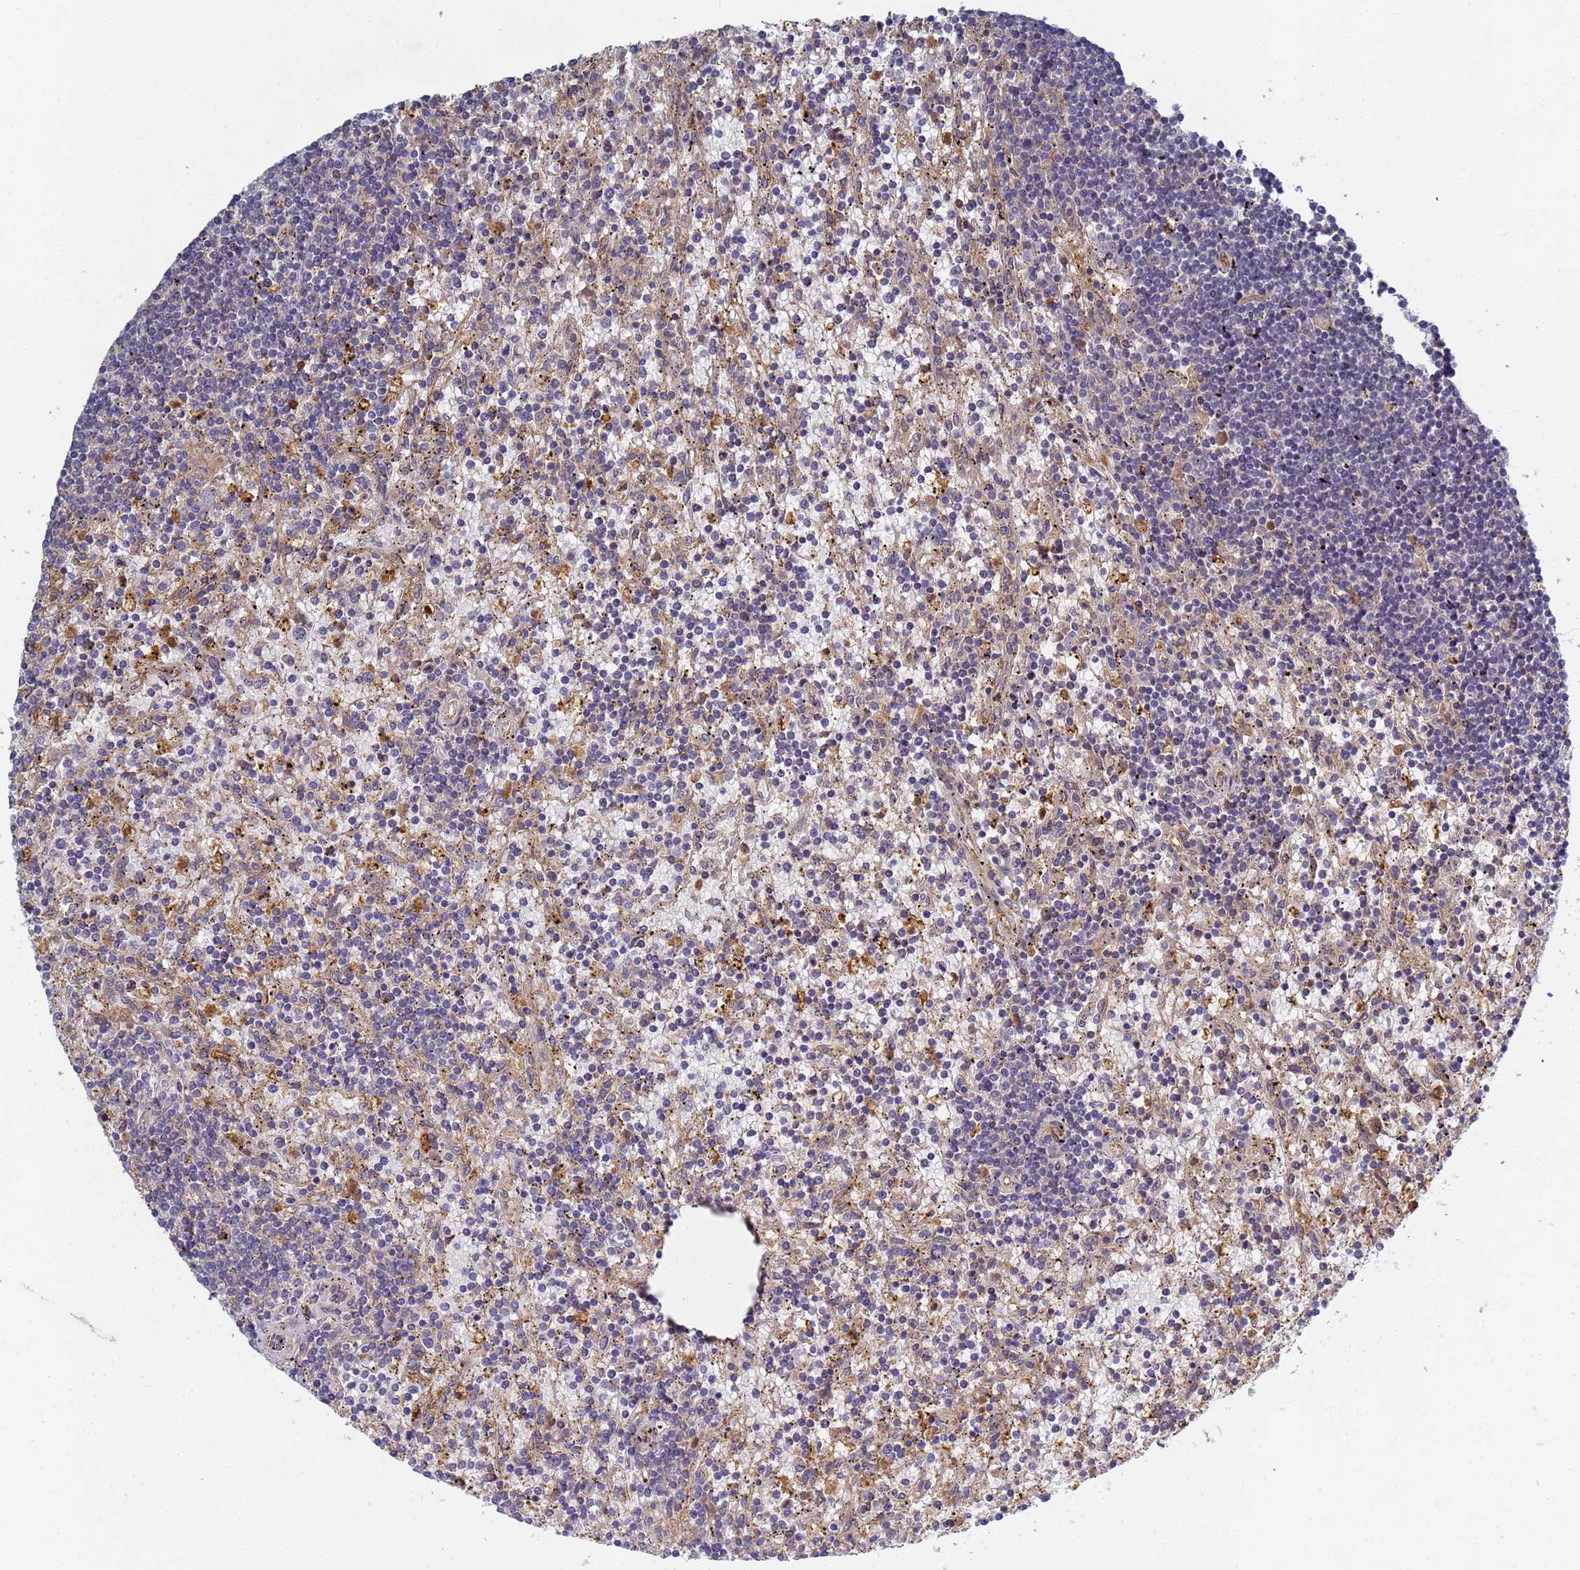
{"staining": {"intensity": "negative", "quantity": "none", "location": "none"}, "tissue": "lymphoma", "cell_type": "Tumor cells", "image_type": "cancer", "snomed": [{"axis": "morphology", "description": "Malignant lymphoma, non-Hodgkin's type, Low grade"}, {"axis": "topography", "description": "Spleen"}], "caption": "IHC photomicrograph of malignant lymphoma, non-Hodgkin's type (low-grade) stained for a protein (brown), which displays no expression in tumor cells.", "gene": "C8orf34", "patient": {"sex": "male", "age": 76}}